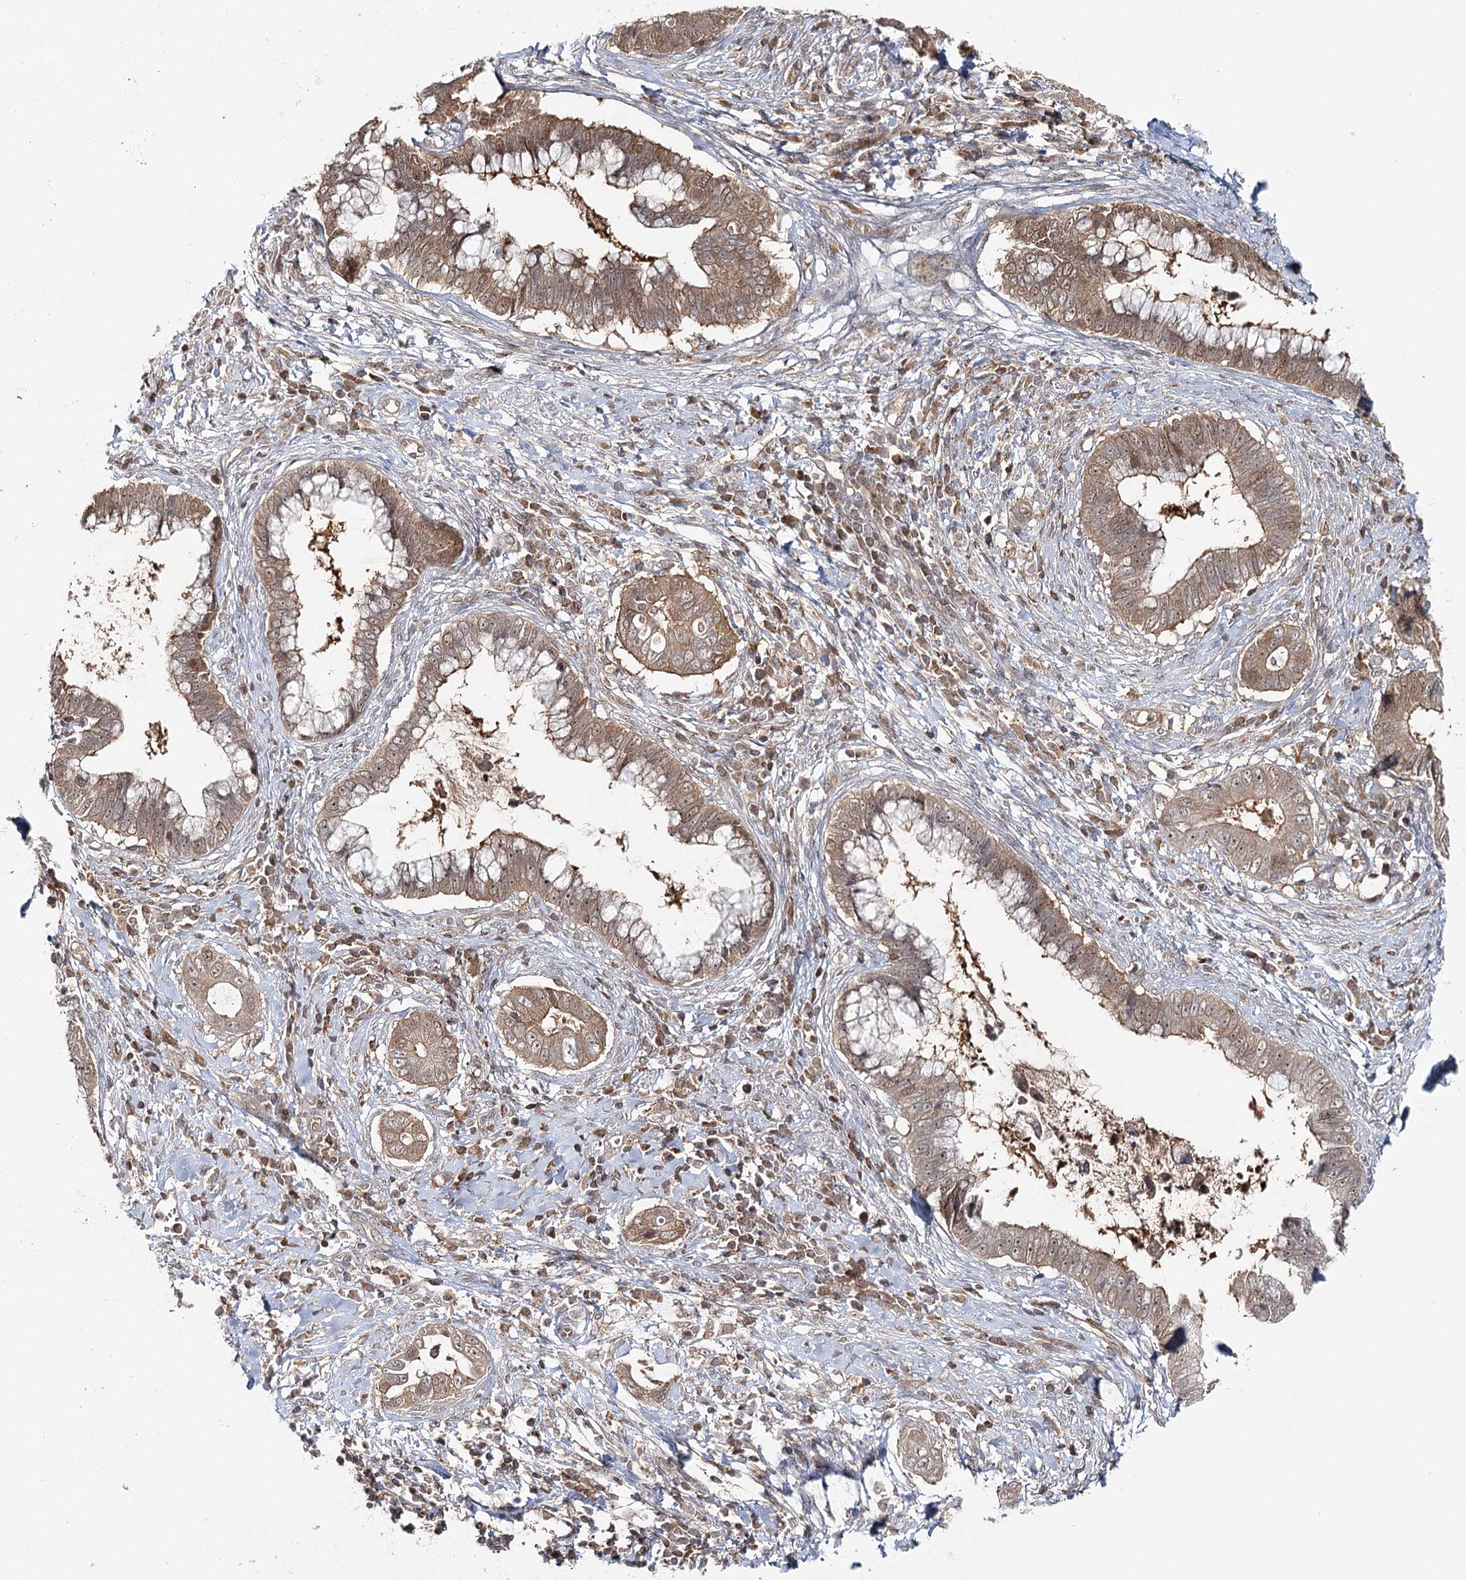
{"staining": {"intensity": "moderate", "quantity": ">75%", "location": "cytoplasmic/membranous"}, "tissue": "cervical cancer", "cell_type": "Tumor cells", "image_type": "cancer", "snomed": [{"axis": "morphology", "description": "Adenocarcinoma, NOS"}, {"axis": "topography", "description": "Cervix"}], "caption": "Immunohistochemical staining of cervical cancer reveals medium levels of moderate cytoplasmic/membranous expression in about >75% of tumor cells.", "gene": "FAM120B", "patient": {"sex": "female", "age": 44}}